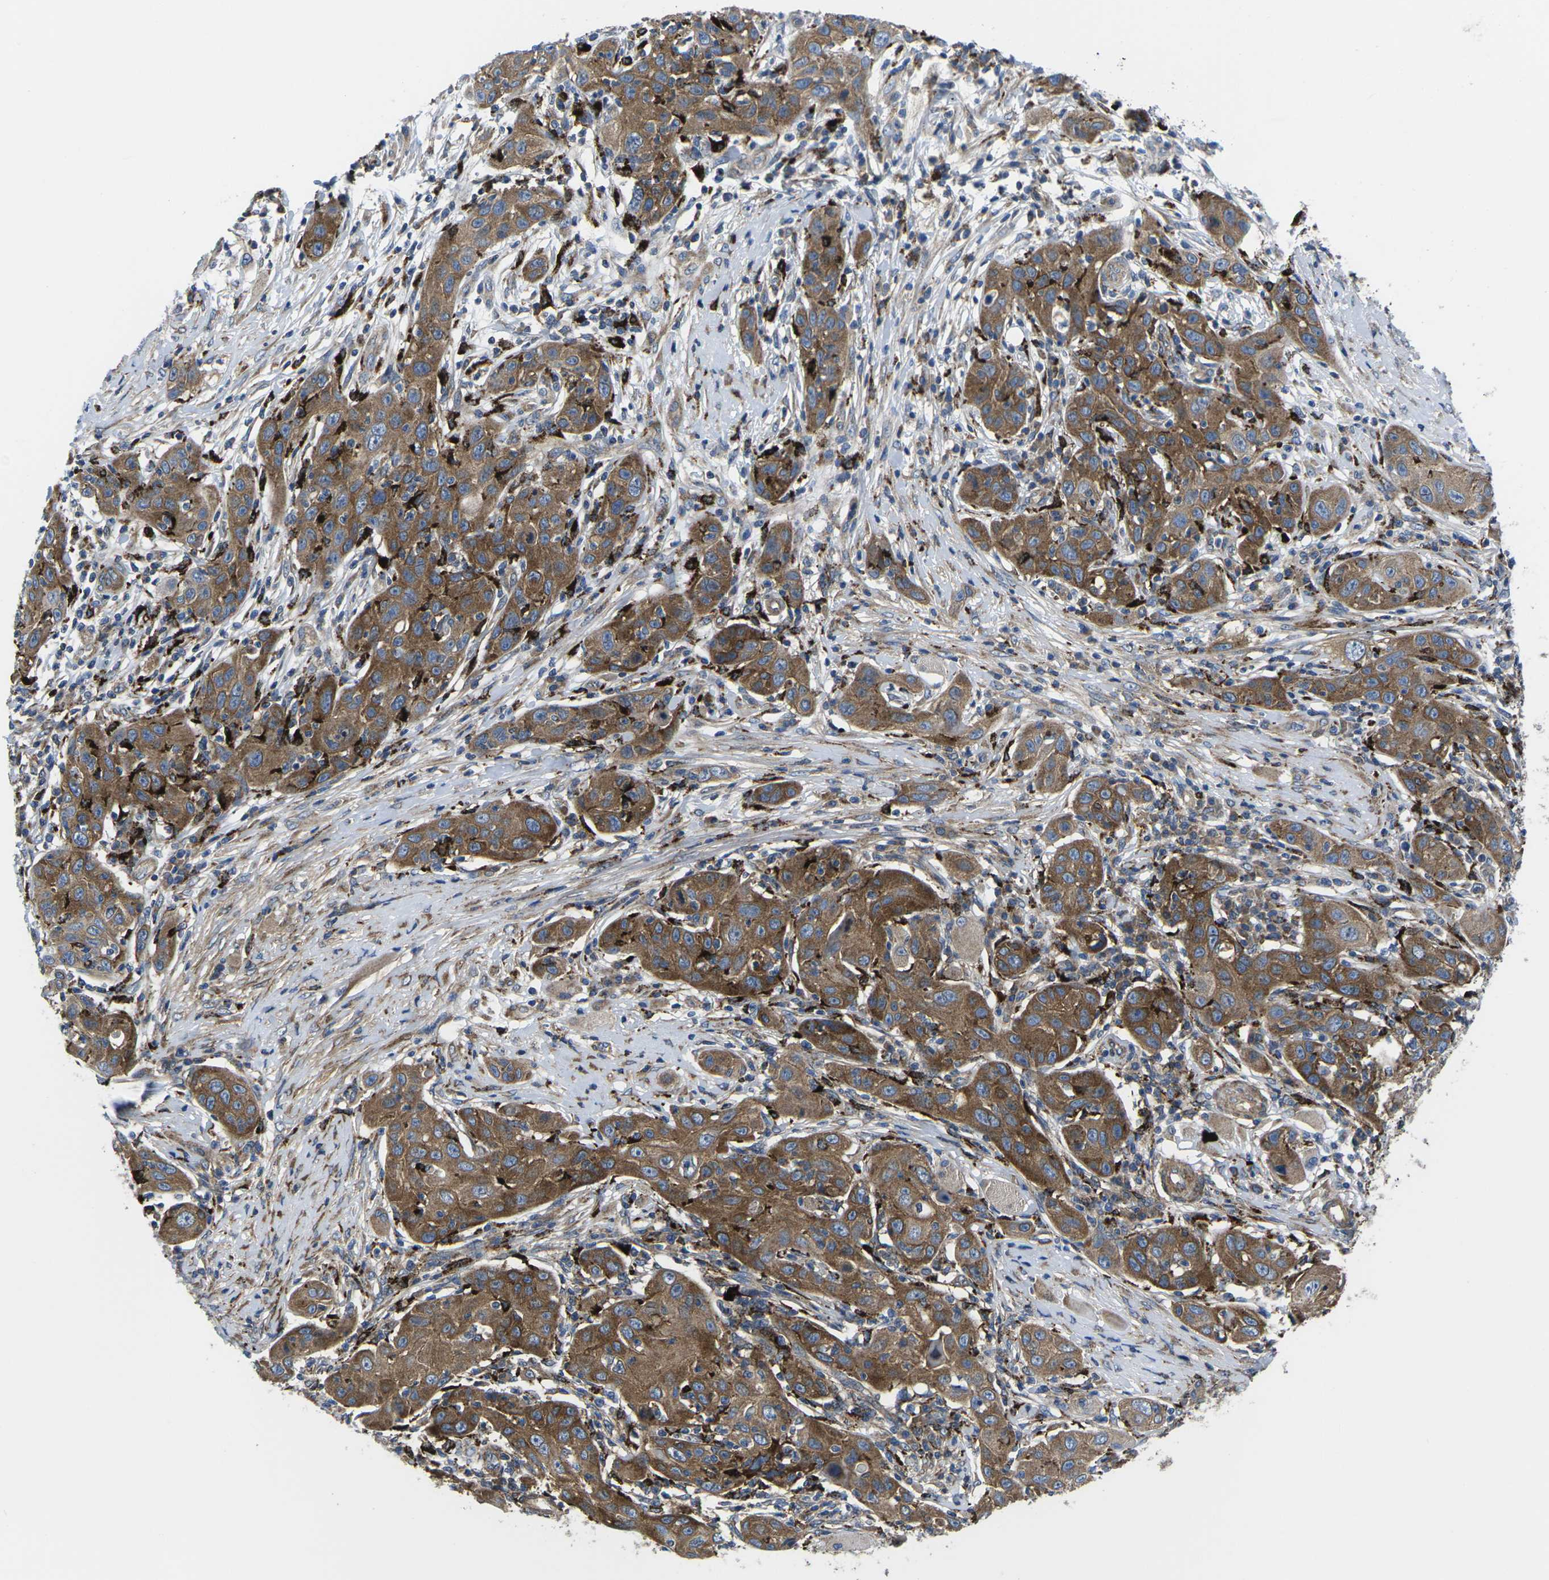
{"staining": {"intensity": "strong", "quantity": ">75%", "location": "cytoplasmic/membranous"}, "tissue": "skin cancer", "cell_type": "Tumor cells", "image_type": "cancer", "snomed": [{"axis": "morphology", "description": "Squamous cell carcinoma, NOS"}, {"axis": "topography", "description": "Skin"}], "caption": "A brown stain highlights strong cytoplasmic/membranous positivity of a protein in skin cancer (squamous cell carcinoma) tumor cells.", "gene": "DLG1", "patient": {"sex": "female", "age": 88}}